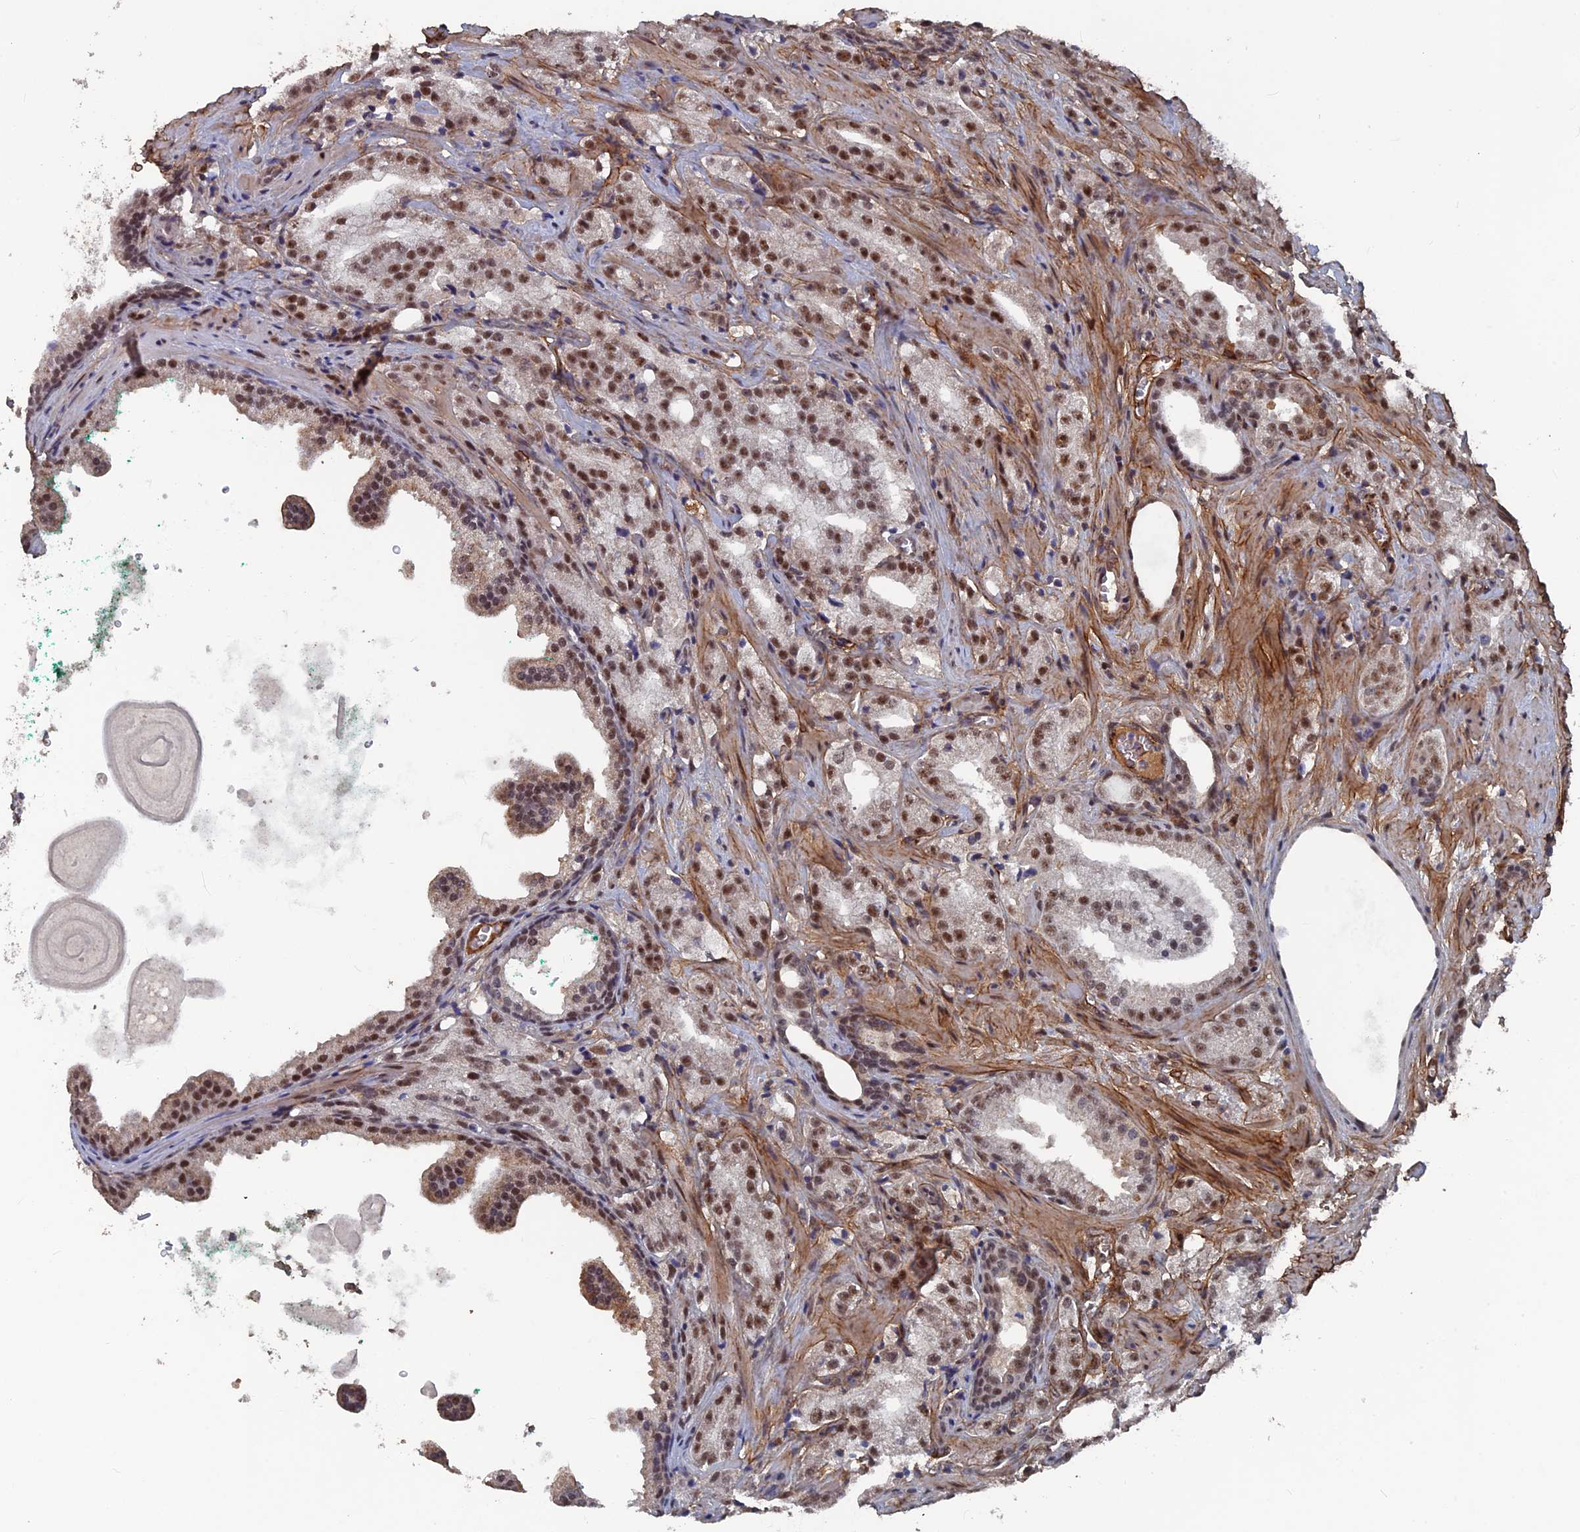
{"staining": {"intensity": "moderate", "quantity": ">75%", "location": "nuclear"}, "tissue": "prostate cancer", "cell_type": "Tumor cells", "image_type": "cancer", "snomed": [{"axis": "morphology", "description": "Adenocarcinoma, High grade"}, {"axis": "topography", "description": "Prostate"}], "caption": "A histopathology image of prostate cancer stained for a protein displays moderate nuclear brown staining in tumor cells.", "gene": "SH3D21", "patient": {"sex": "male", "age": 64}}